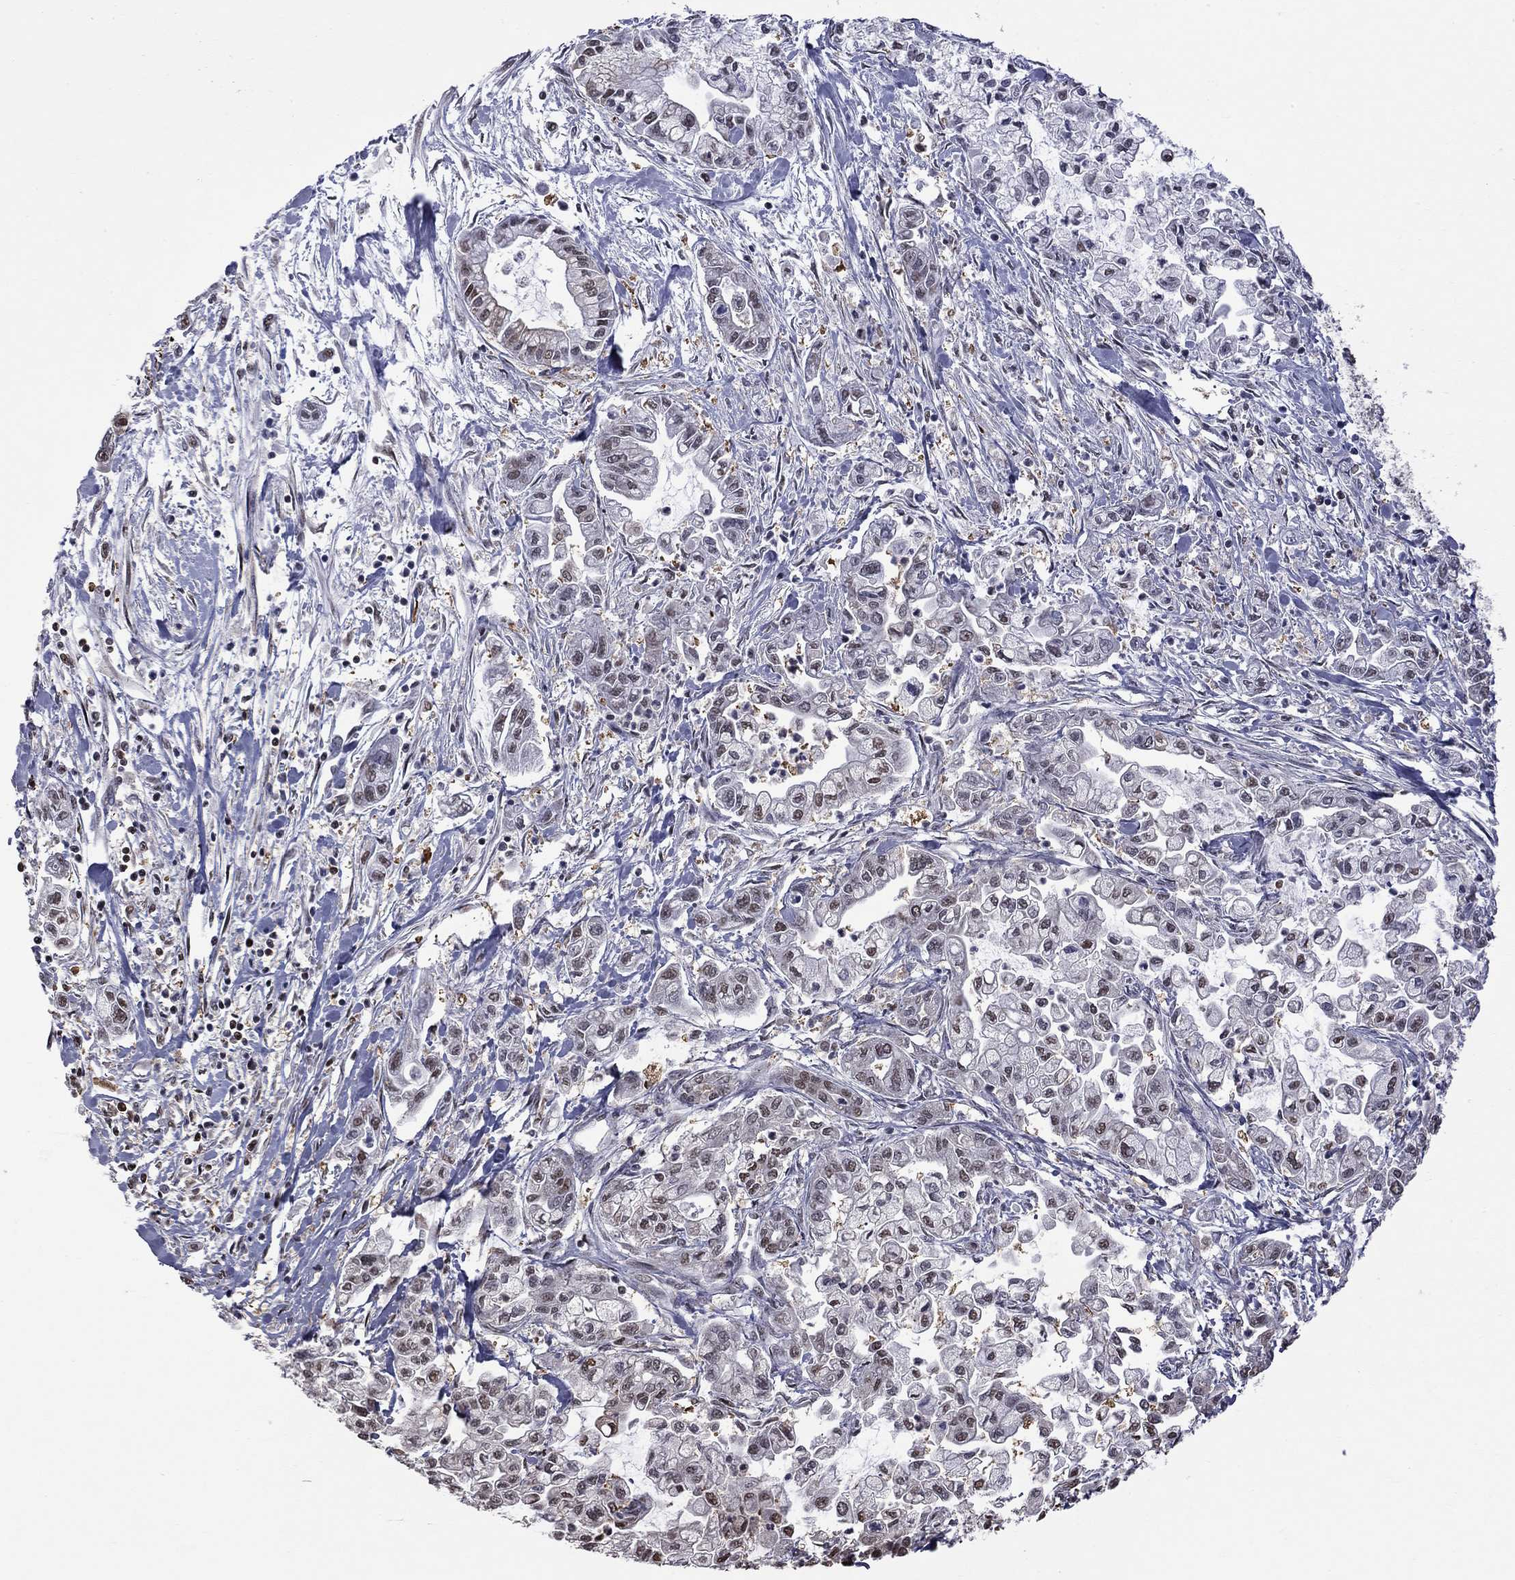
{"staining": {"intensity": "weak", "quantity": "<25%", "location": "cytoplasmic/membranous,nuclear"}, "tissue": "pancreatic cancer", "cell_type": "Tumor cells", "image_type": "cancer", "snomed": [{"axis": "morphology", "description": "Adenocarcinoma, NOS"}, {"axis": "topography", "description": "Pancreas"}], "caption": "This is an IHC photomicrograph of pancreatic cancer. There is no staining in tumor cells.", "gene": "RFWD3", "patient": {"sex": "male", "age": 54}}